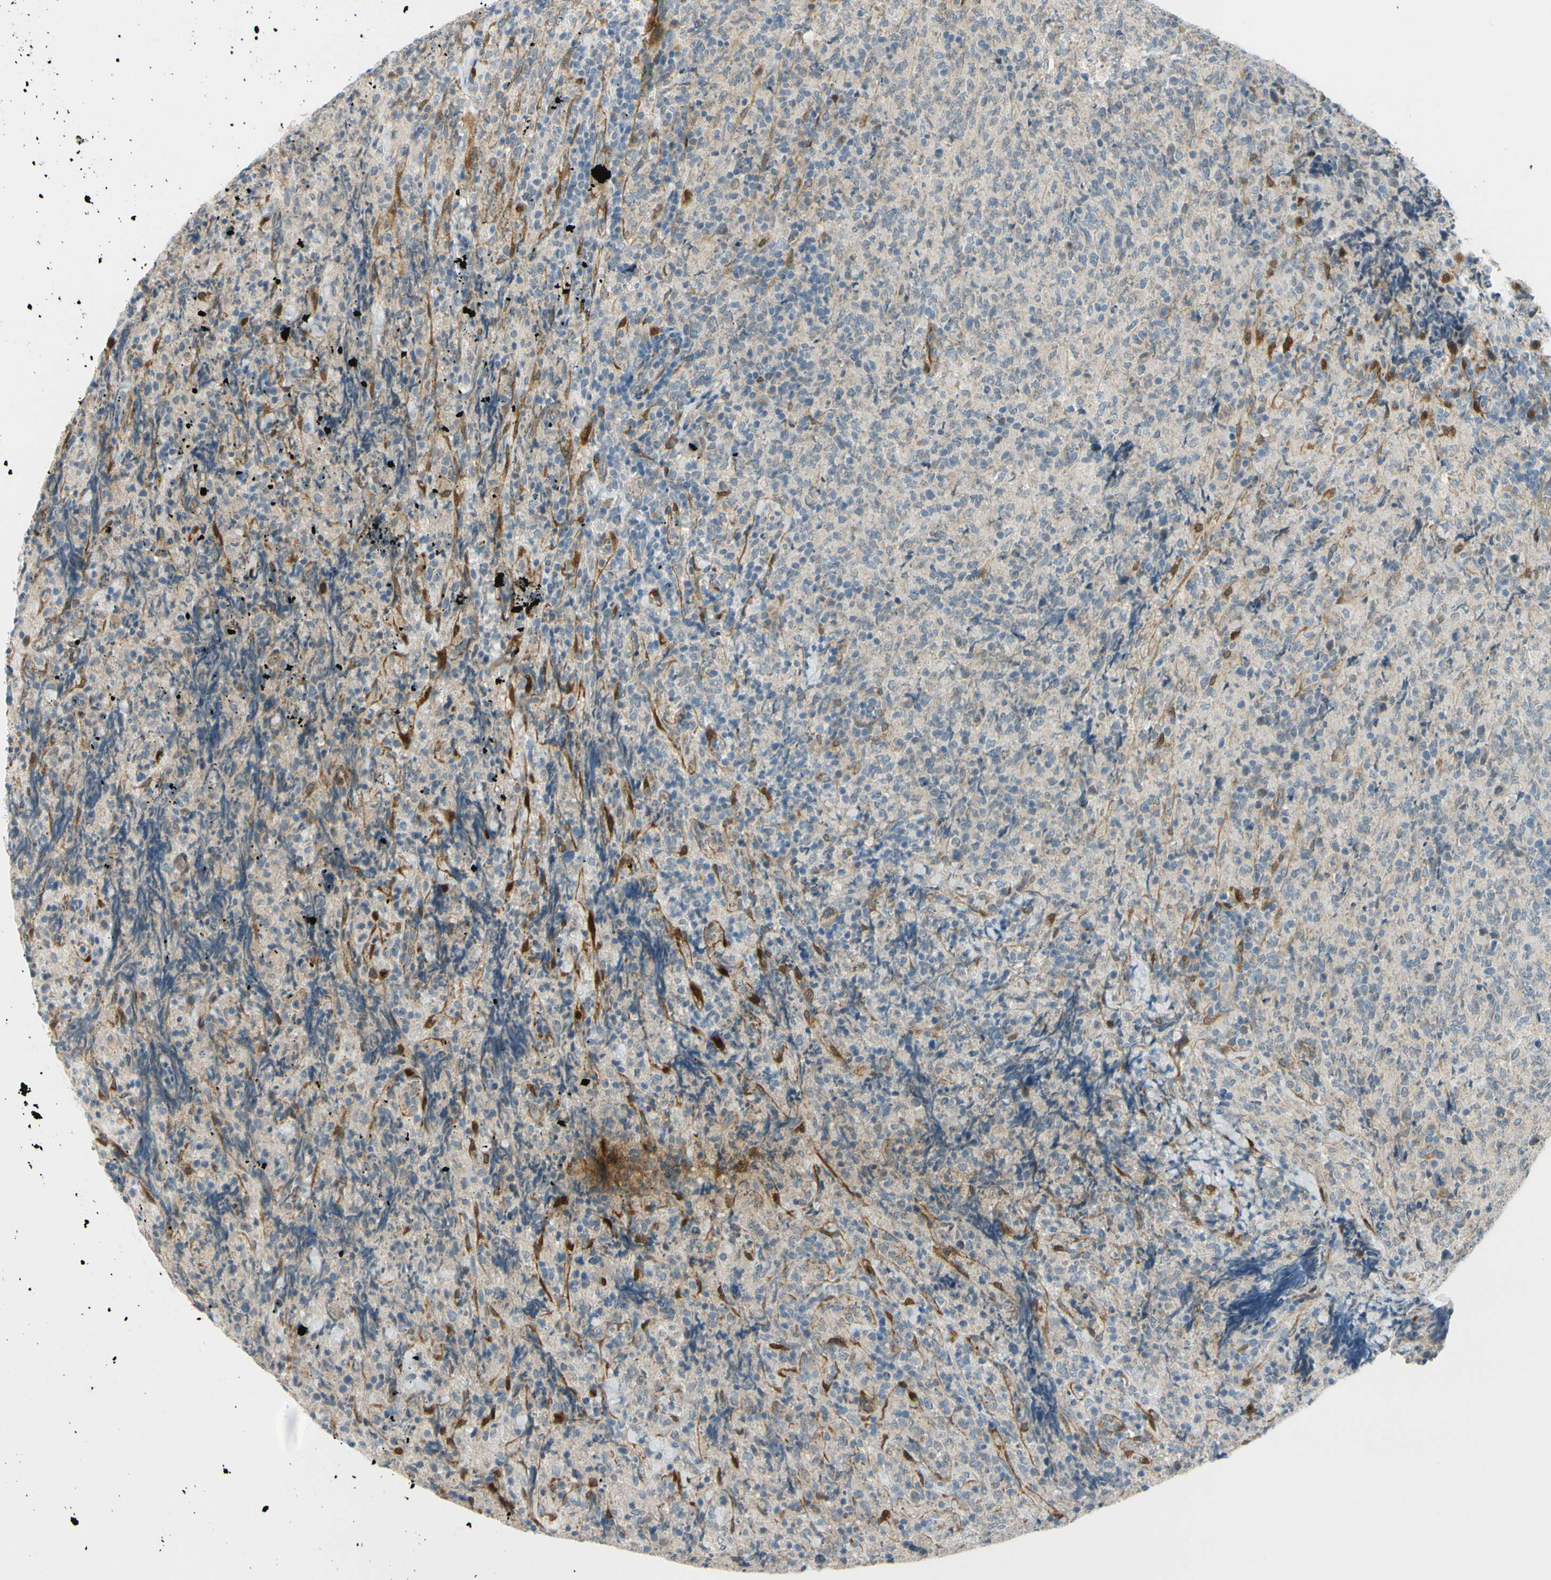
{"staining": {"intensity": "negative", "quantity": "none", "location": "none"}, "tissue": "lymphoma", "cell_type": "Tumor cells", "image_type": "cancer", "snomed": [{"axis": "morphology", "description": "Malignant lymphoma, non-Hodgkin's type, High grade"}, {"axis": "topography", "description": "Tonsil"}], "caption": "The histopathology image exhibits no staining of tumor cells in malignant lymphoma, non-Hodgkin's type (high-grade).", "gene": "FHL2", "patient": {"sex": "female", "age": 36}}